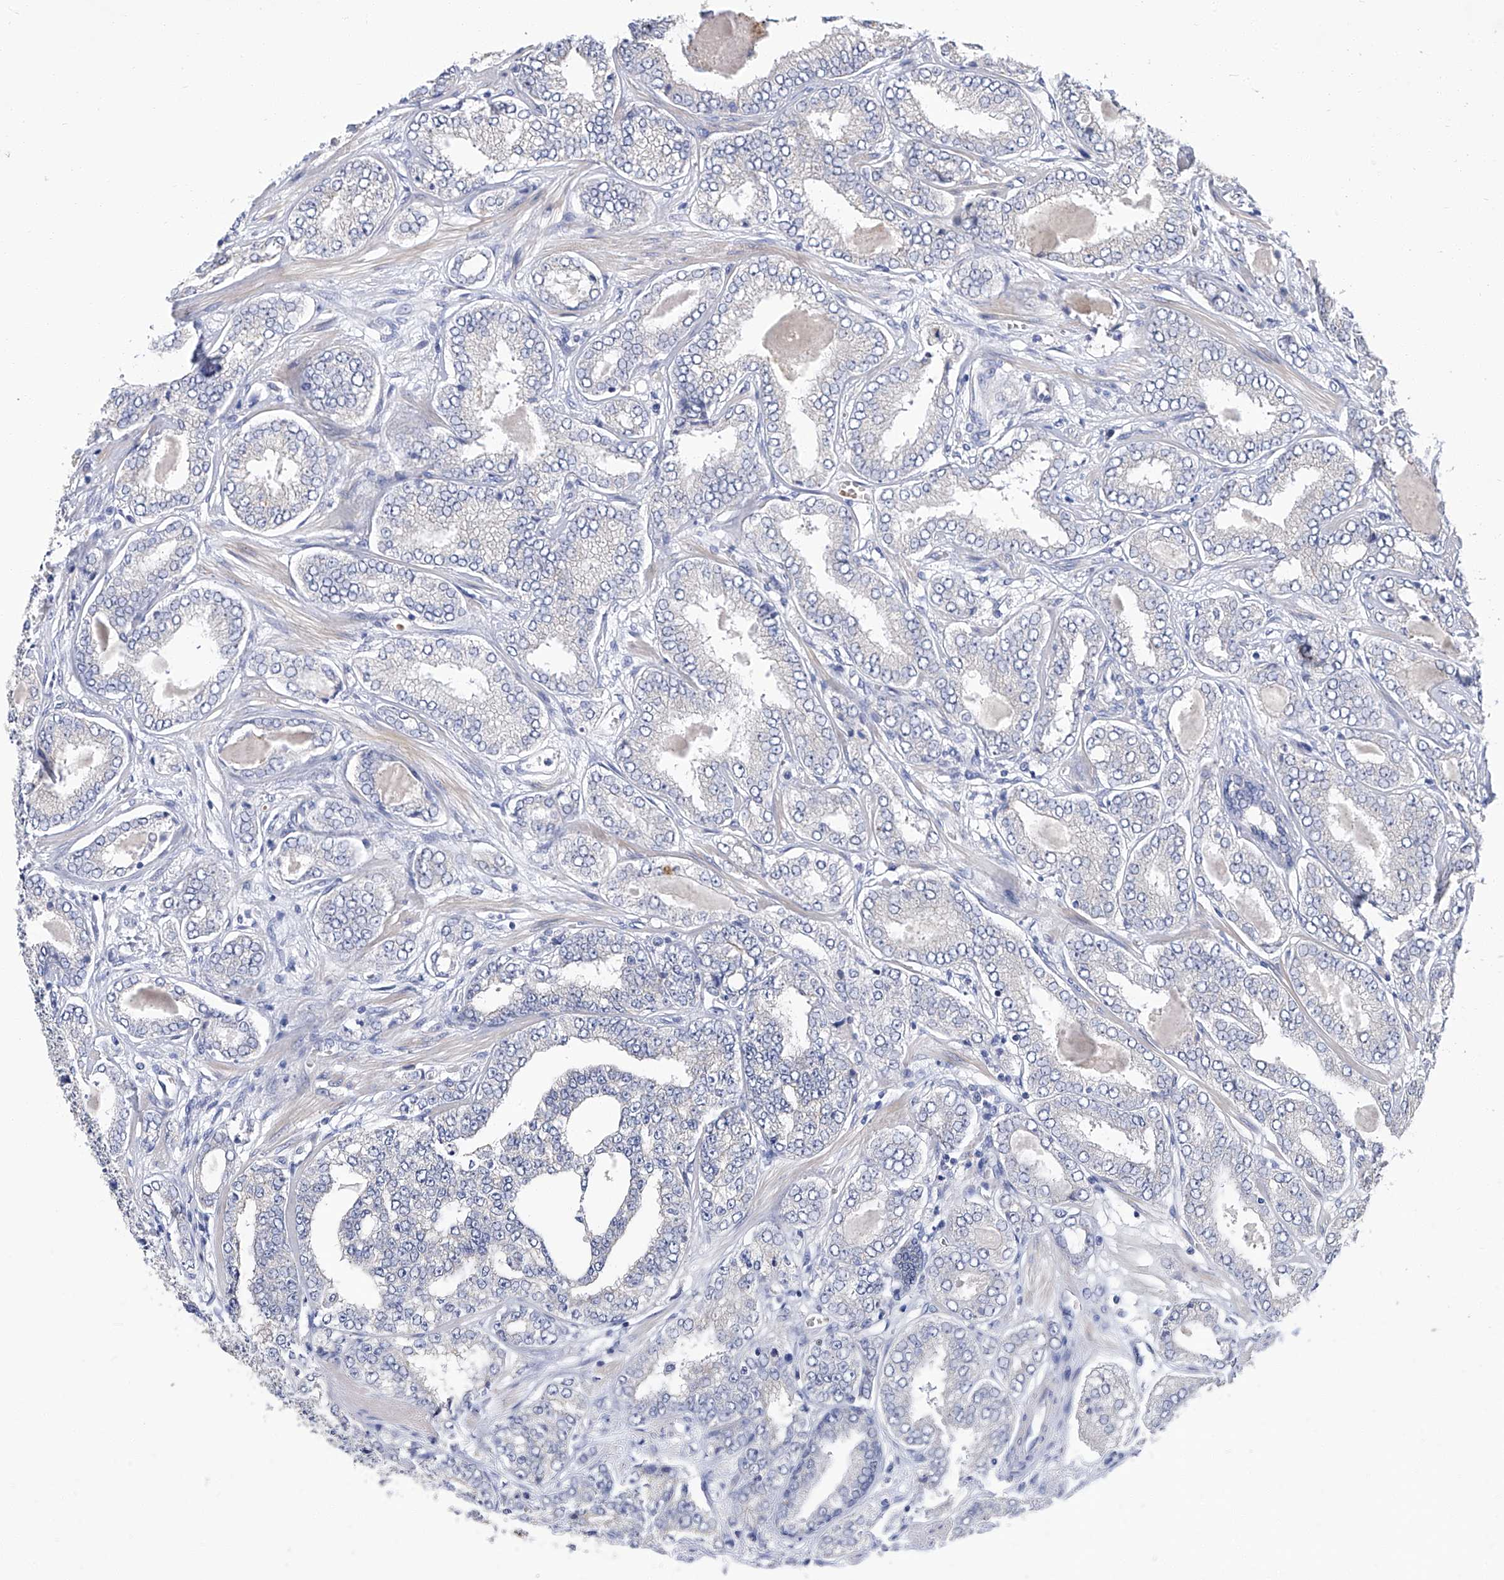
{"staining": {"intensity": "negative", "quantity": "none", "location": "none"}, "tissue": "prostate cancer", "cell_type": "Tumor cells", "image_type": "cancer", "snomed": [{"axis": "morphology", "description": "Adenocarcinoma, High grade"}, {"axis": "topography", "description": "Prostate"}], "caption": "Immunohistochemistry (IHC) image of neoplastic tissue: human prostate cancer stained with DAB reveals no significant protein expression in tumor cells. The staining was performed using DAB to visualize the protein expression in brown, while the nuclei were stained in blue with hematoxylin (Magnification: 20x).", "gene": "PARD3", "patient": {"sex": "male", "age": 71}}